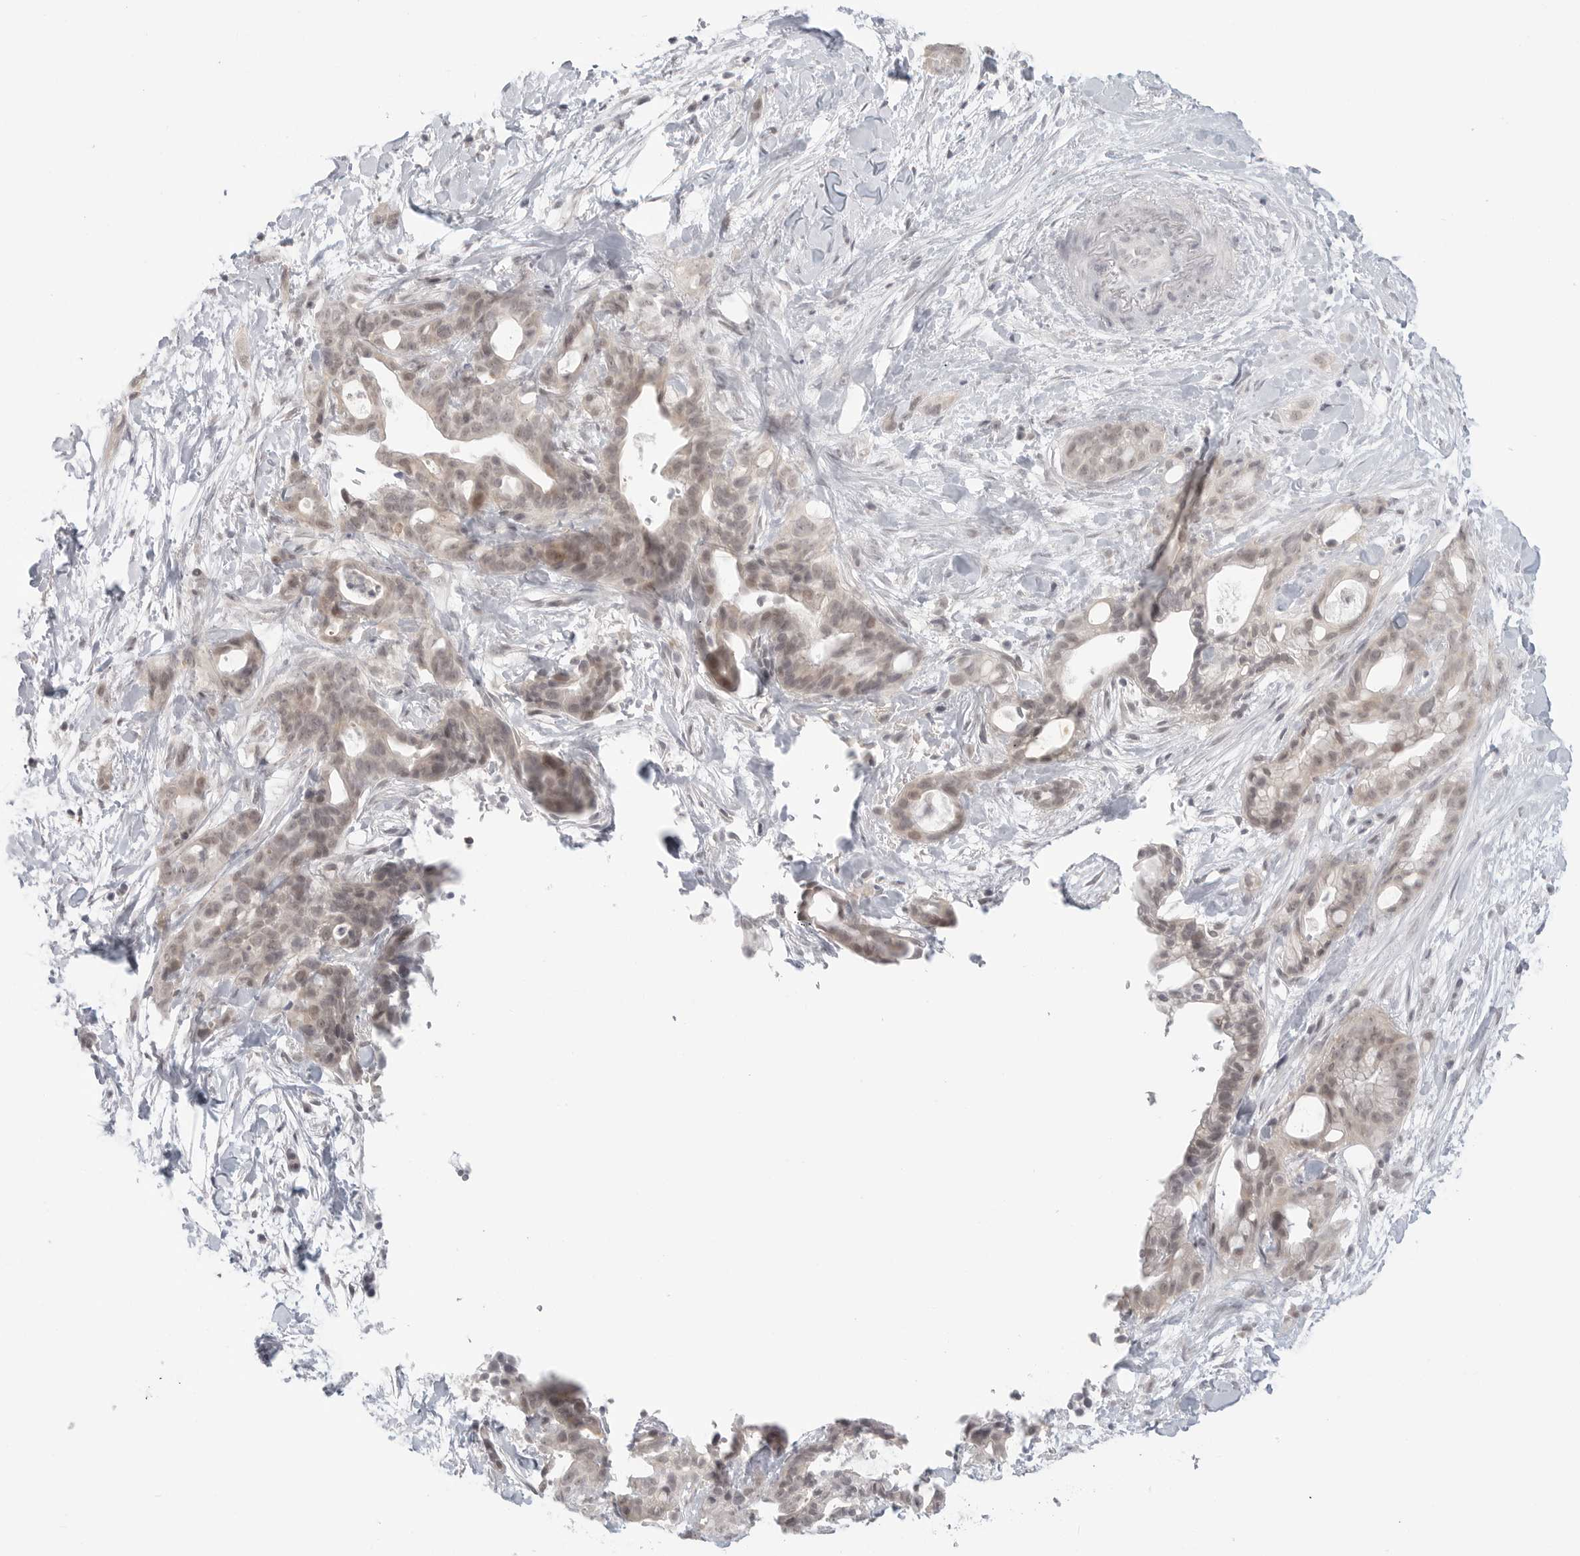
{"staining": {"intensity": "weak", "quantity": ">75%", "location": "nuclear"}, "tissue": "pancreatic cancer", "cell_type": "Tumor cells", "image_type": "cancer", "snomed": [{"axis": "morphology", "description": "Adenocarcinoma, NOS"}, {"axis": "topography", "description": "Pancreas"}], "caption": "Pancreatic adenocarcinoma was stained to show a protein in brown. There is low levels of weak nuclear expression in approximately >75% of tumor cells.", "gene": "KLK11", "patient": {"sex": "male", "age": 58}}